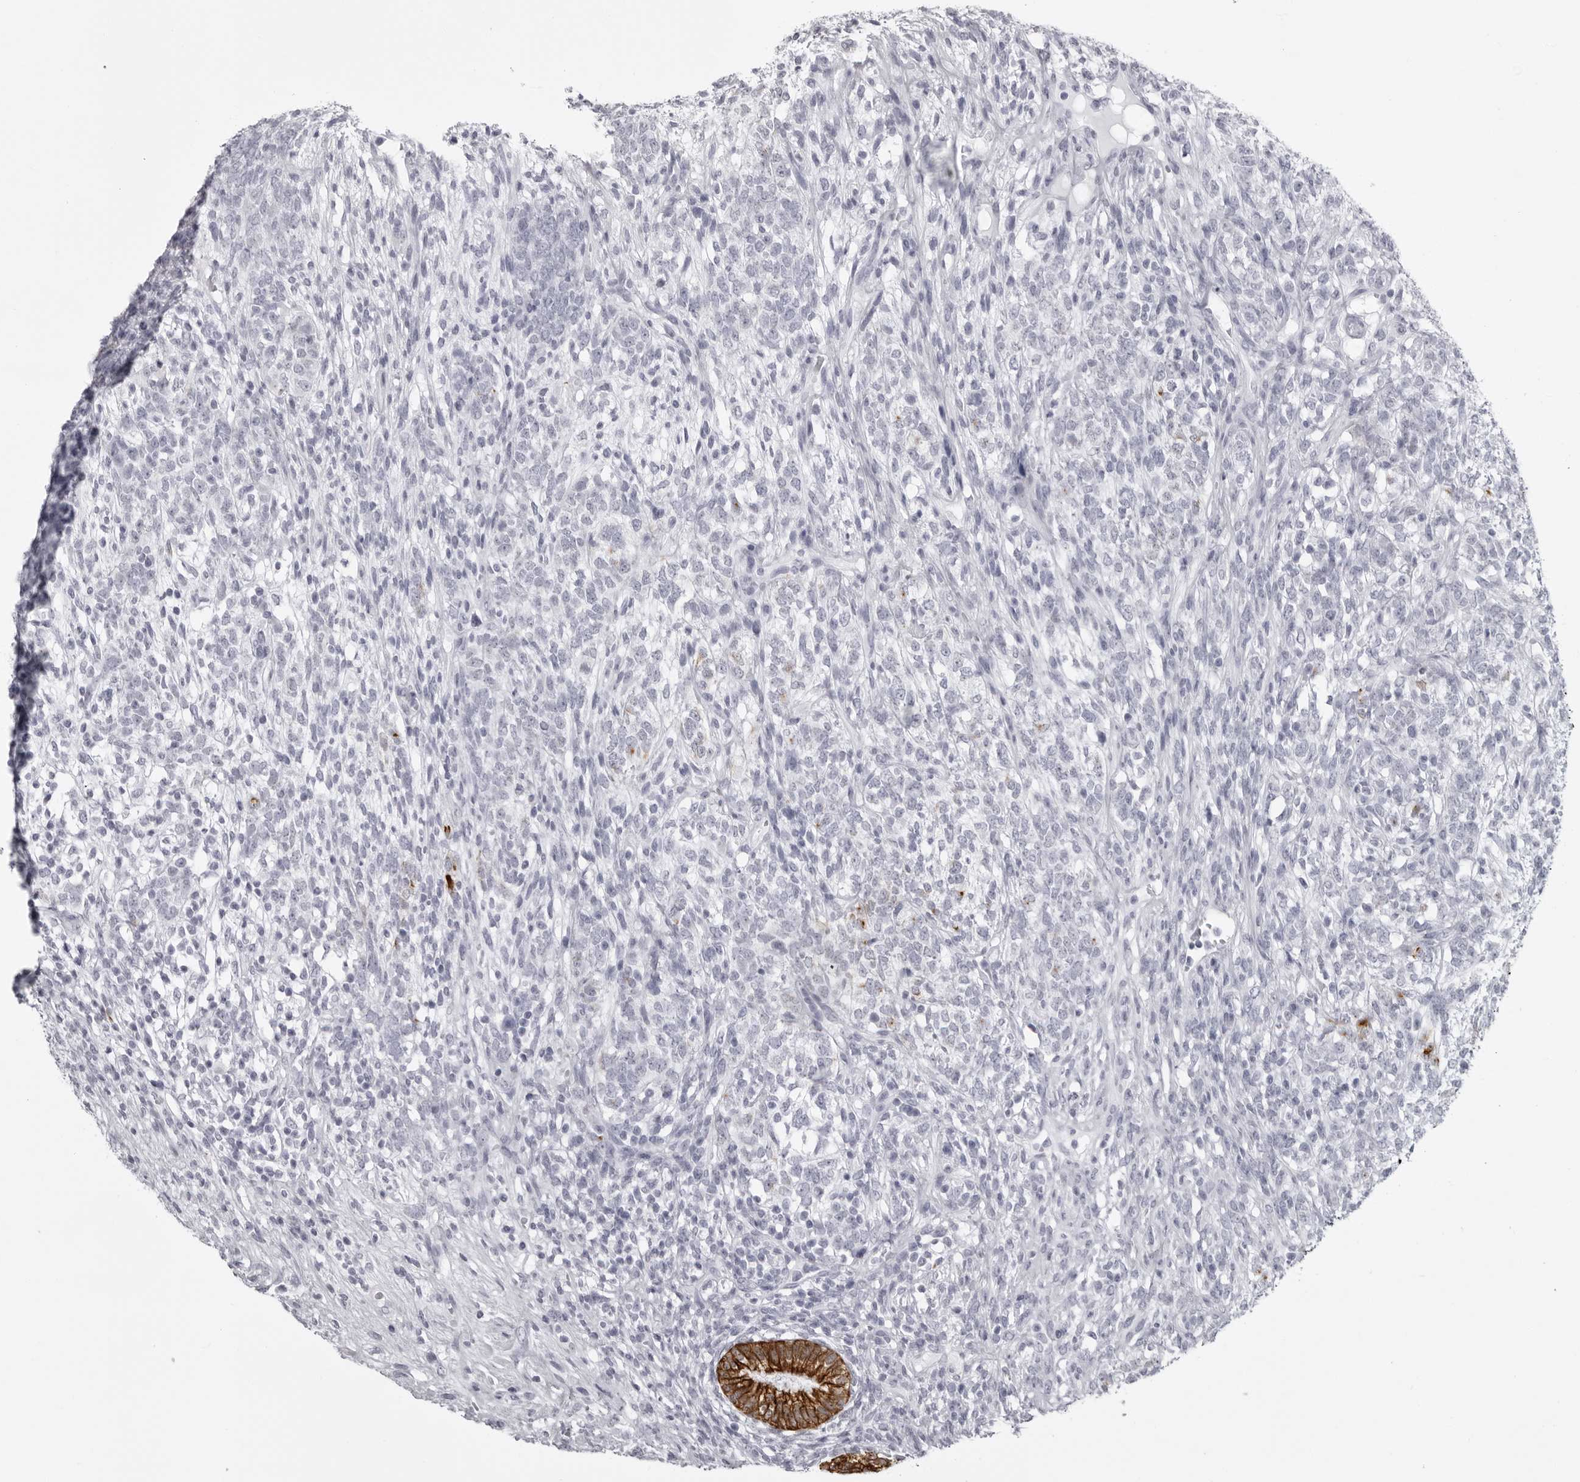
{"staining": {"intensity": "strong", "quantity": "25%-75%", "location": "cytoplasmic/membranous"}, "tissue": "testis cancer", "cell_type": "Tumor cells", "image_type": "cancer", "snomed": [{"axis": "morphology", "description": "Seminoma, NOS"}, {"axis": "morphology", "description": "Carcinoma, Embryonal, NOS"}, {"axis": "topography", "description": "Testis"}], "caption": "IHC staining of testis cancer (embryonal carcinoma), which displays high levels of strong cytoplasmic/membranous positivity in about 25%-75% of tumor cells indicating strong cytoplasmic/membranous protein staining. The staining was performed using DAB (3,3'-diaminobenzidine) (brown) for protein detection and nuclei were counterstained in hematoxylin (blue).", "gene": "UROD", "patient": {"sex": "male", "age": 28}}